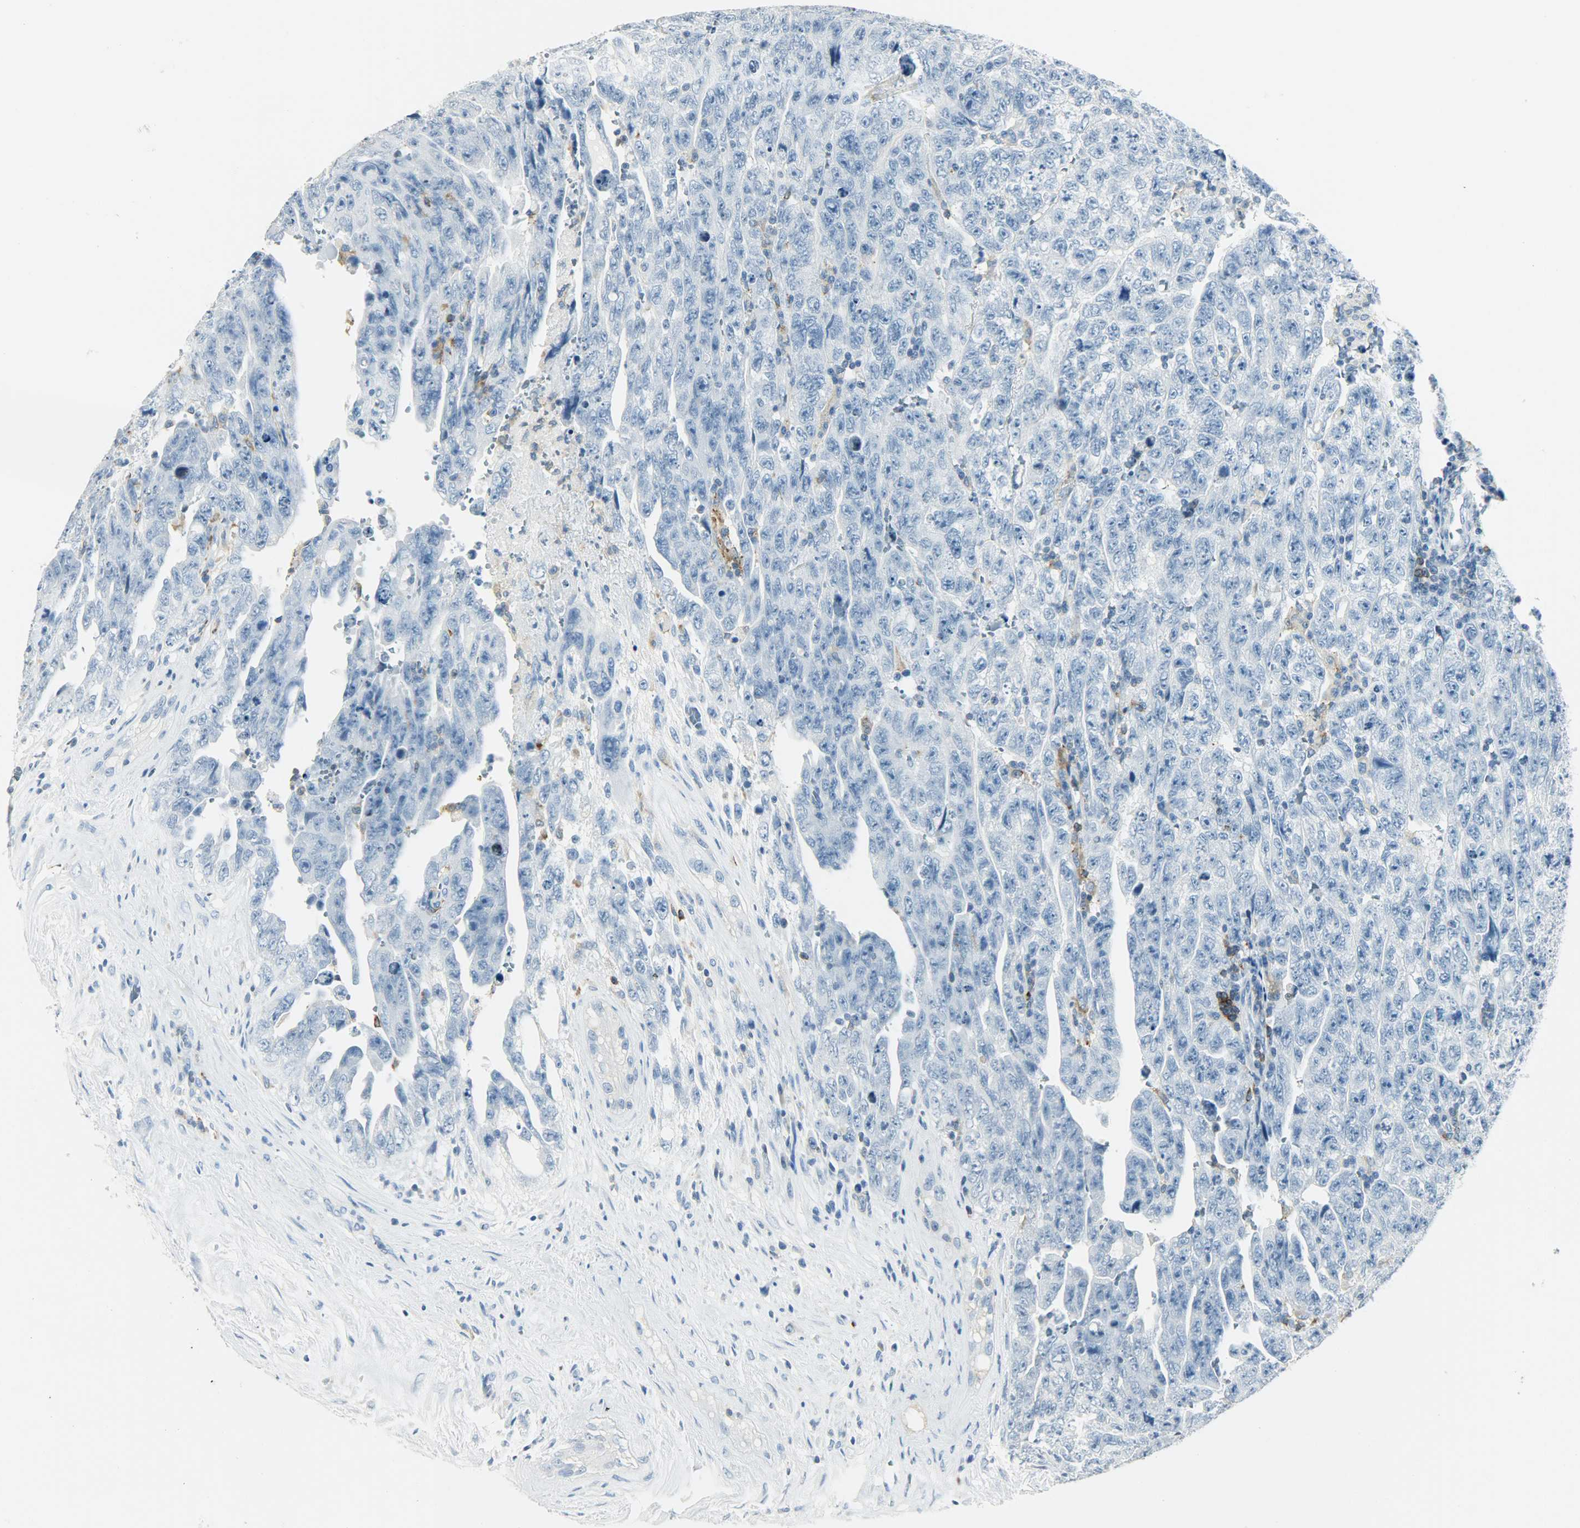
{"staining": {"intensity": "negative", "quantity": "none", "location": "none"}, "tissue": "testis cancer", "cell_type": "Tumor cells", "image_type": "cancer", "snomed": [{"axis": "morphology", "description": "Carcinoma, Embryonal, NOS"}, {"axis": "topography", "description": "Testis"}], "caption": "IHC photomicrograph of neoplastic tissue: testis embryonal carcinoma stained with DAB (3,3'-diaminobenzidine) shows no significant protein expression in tumor cells.", "gene": "PTPN6", "patient": {"sex": "male", "age": 28}}